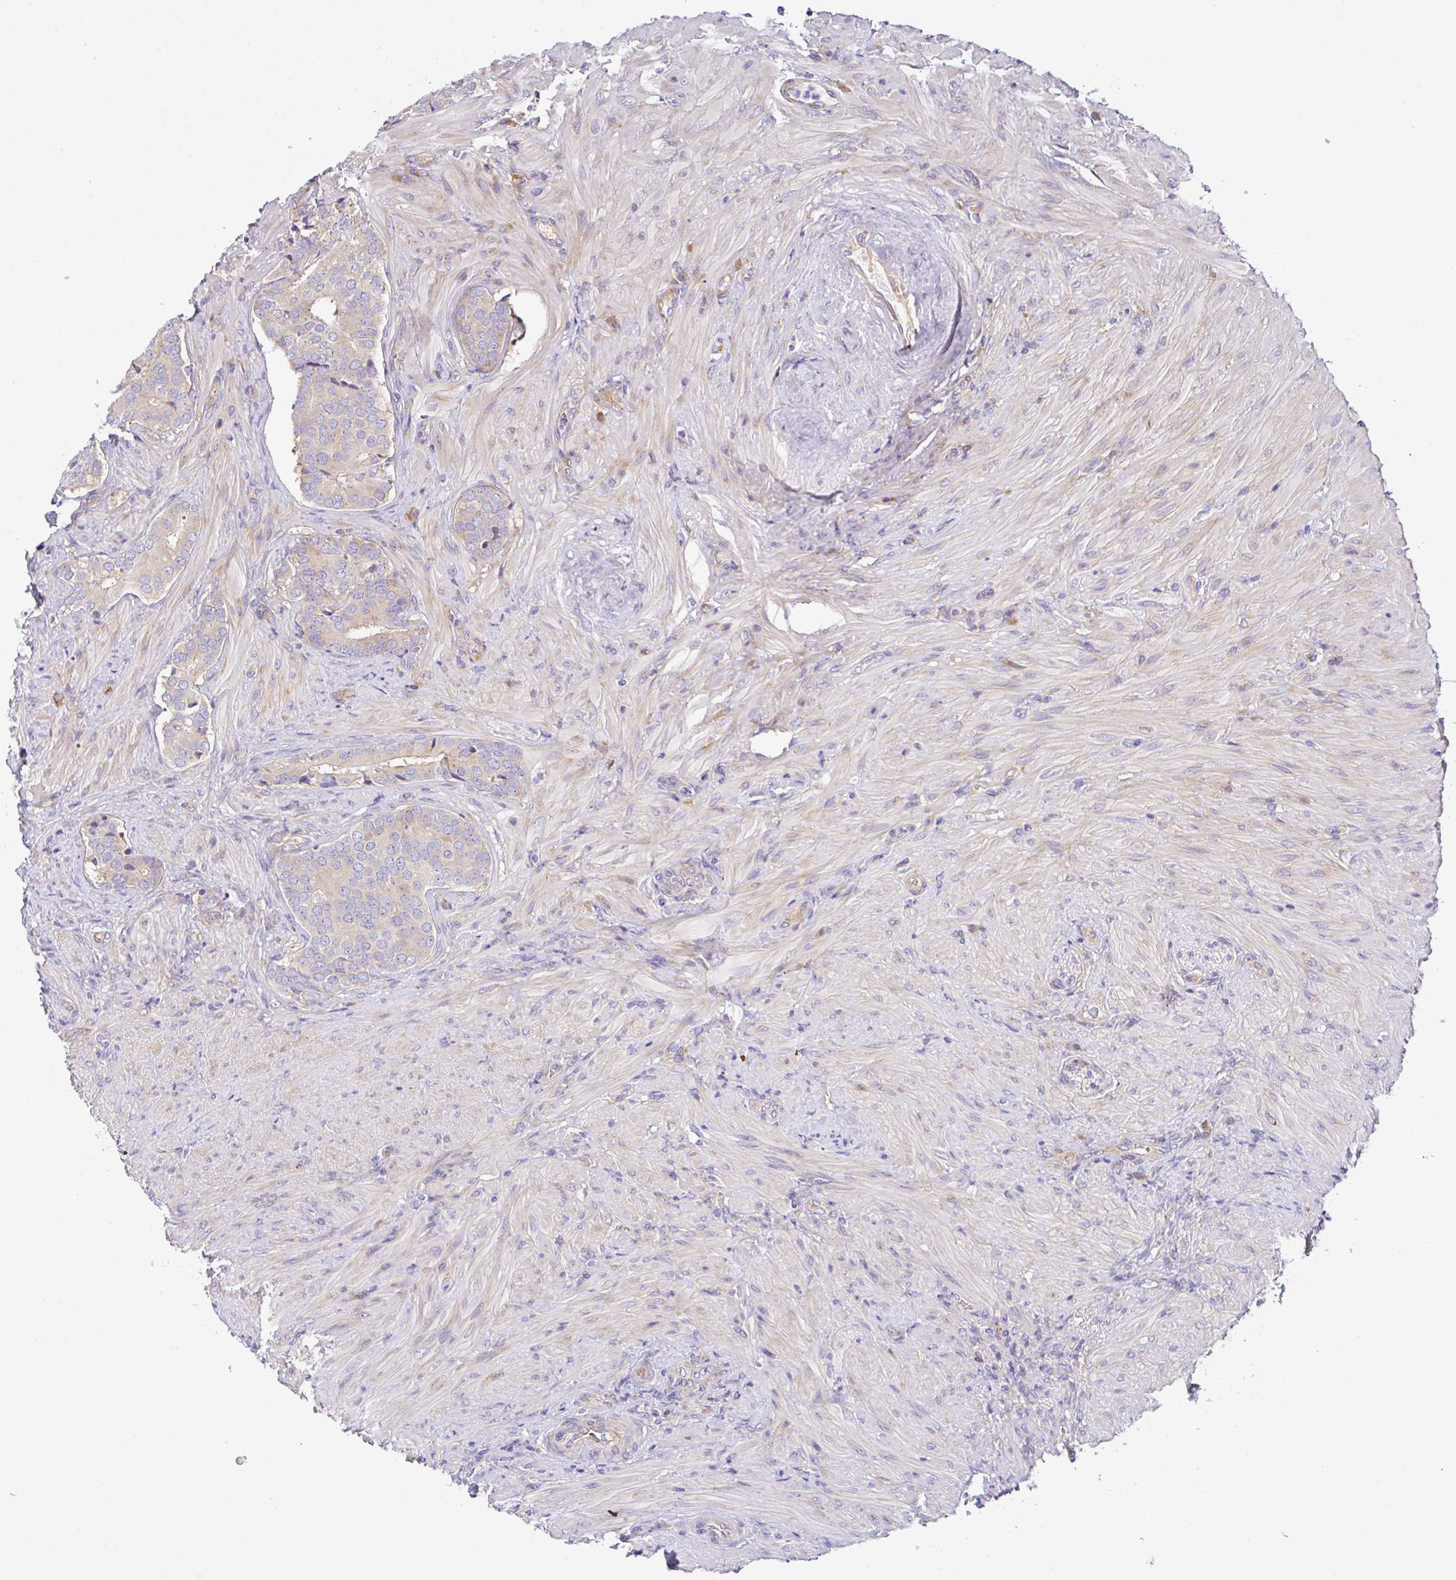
{"staining": {"intensity": "weak", "quantity": "<25%", "location": "cytoplasmic/membranous"}, "tissue": "prostate cancer", "cell_type": "Tumor cells", "image_type": "cancer", "snomed": [{"axis": "morphology", "description": "Adenocarcinoma, High grade"}, {"axis": "topography", "description": "Prostate"}], "caption": "Immunohistochemical staining of high-grade adenocarcinoma (prostate) exhibits no significant staining in tumor cells.", "gene": "GFPT2", "patient": {"sex": "male", "age": 62}}